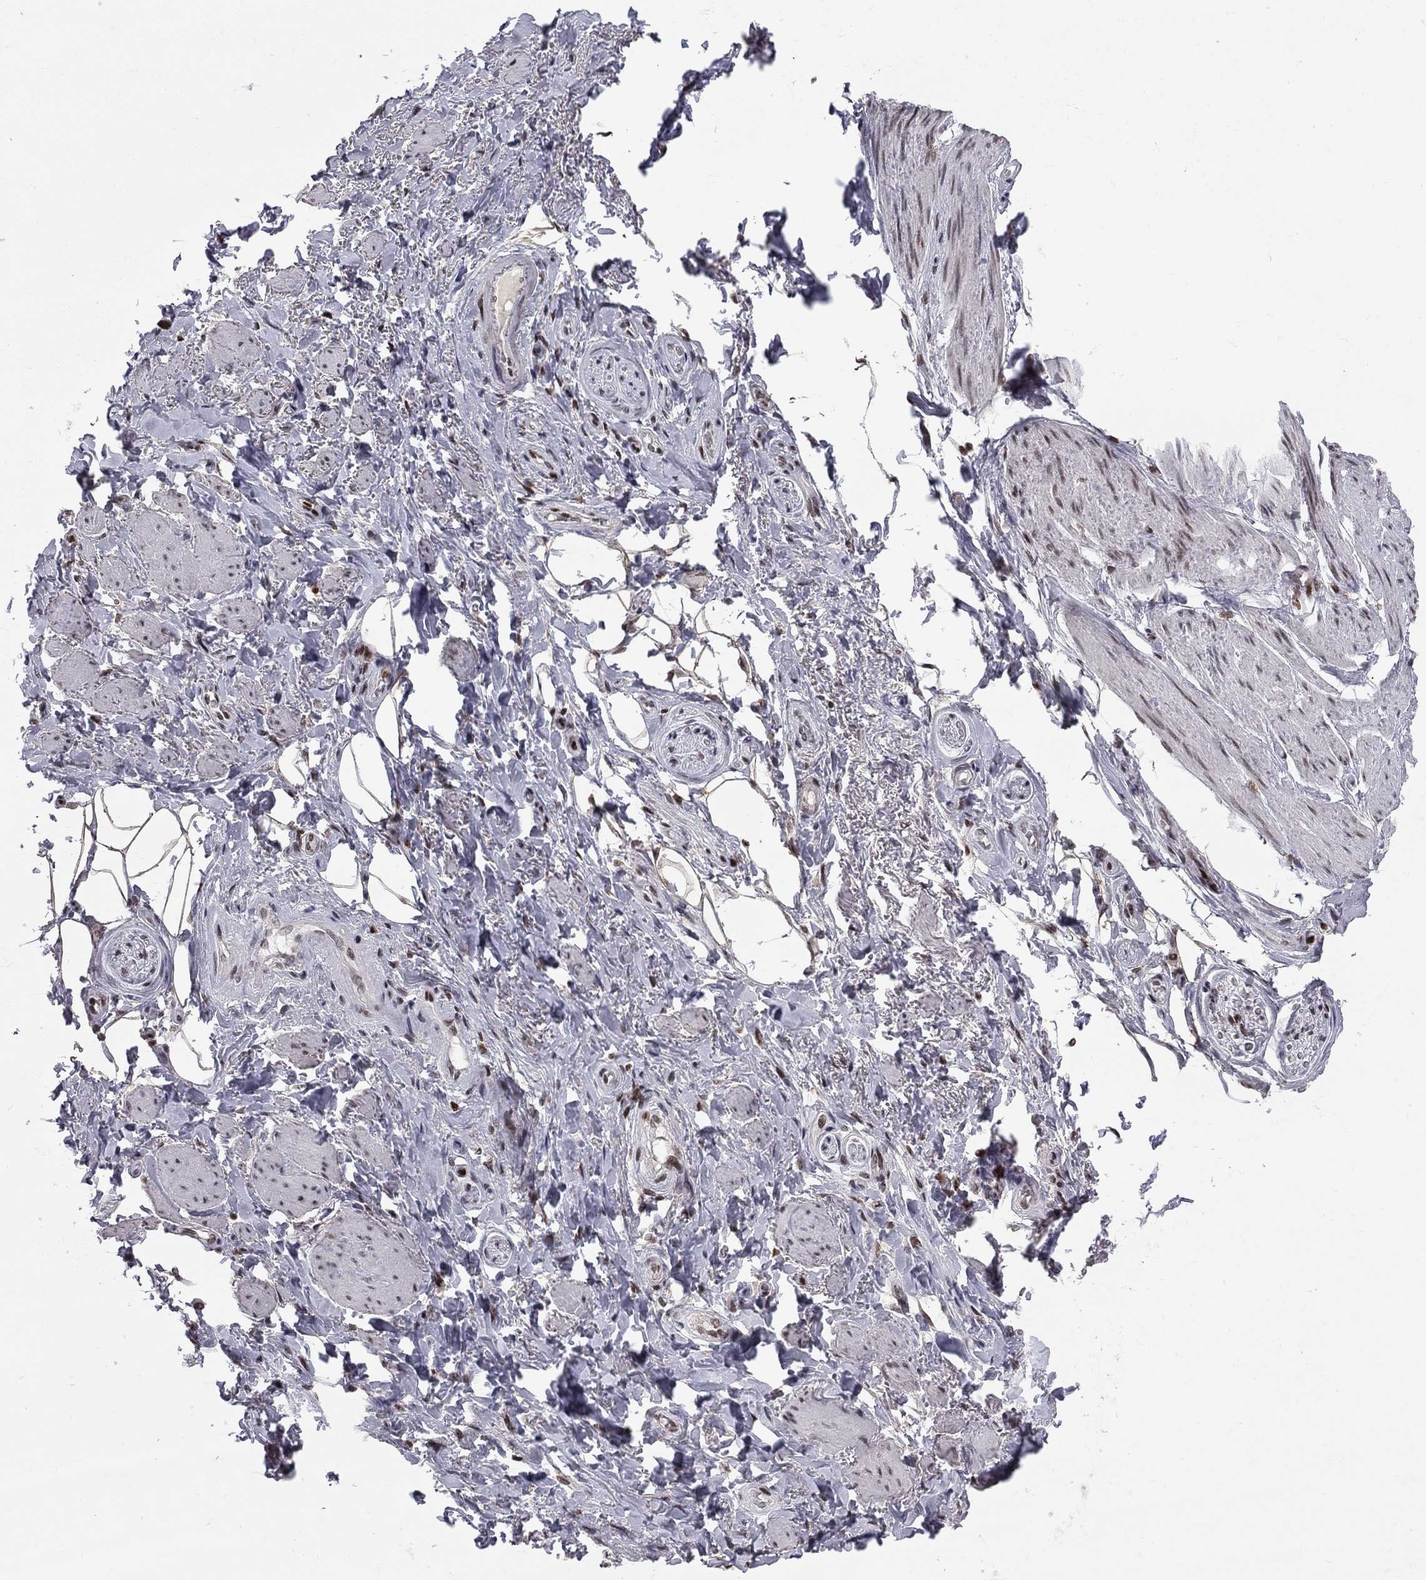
{"staining": {"intensity": "negative", "quantity": "none", "location": "none"}, "tissue": "adipose tissue", "cell_type": "Adipocytes", "image_type": "normal", "snomed": [{"axis": "morphology", "description": "Normal tissue, NOS"}, {"axis": "topography", "description": "Skeletal muscle"}, {"axis": "topography", "description": "Anal"}, {"axis": "topography", "description": "Peripheral nerve tissue"}], "caption": "Immunohistochemistry (IHC) image of benign adipose tissue stained for a protein (brown), which reveals no staining in adipocytes.", "gene": "RNASEH2C", "patient": {"sex": "male", "age": 53}}